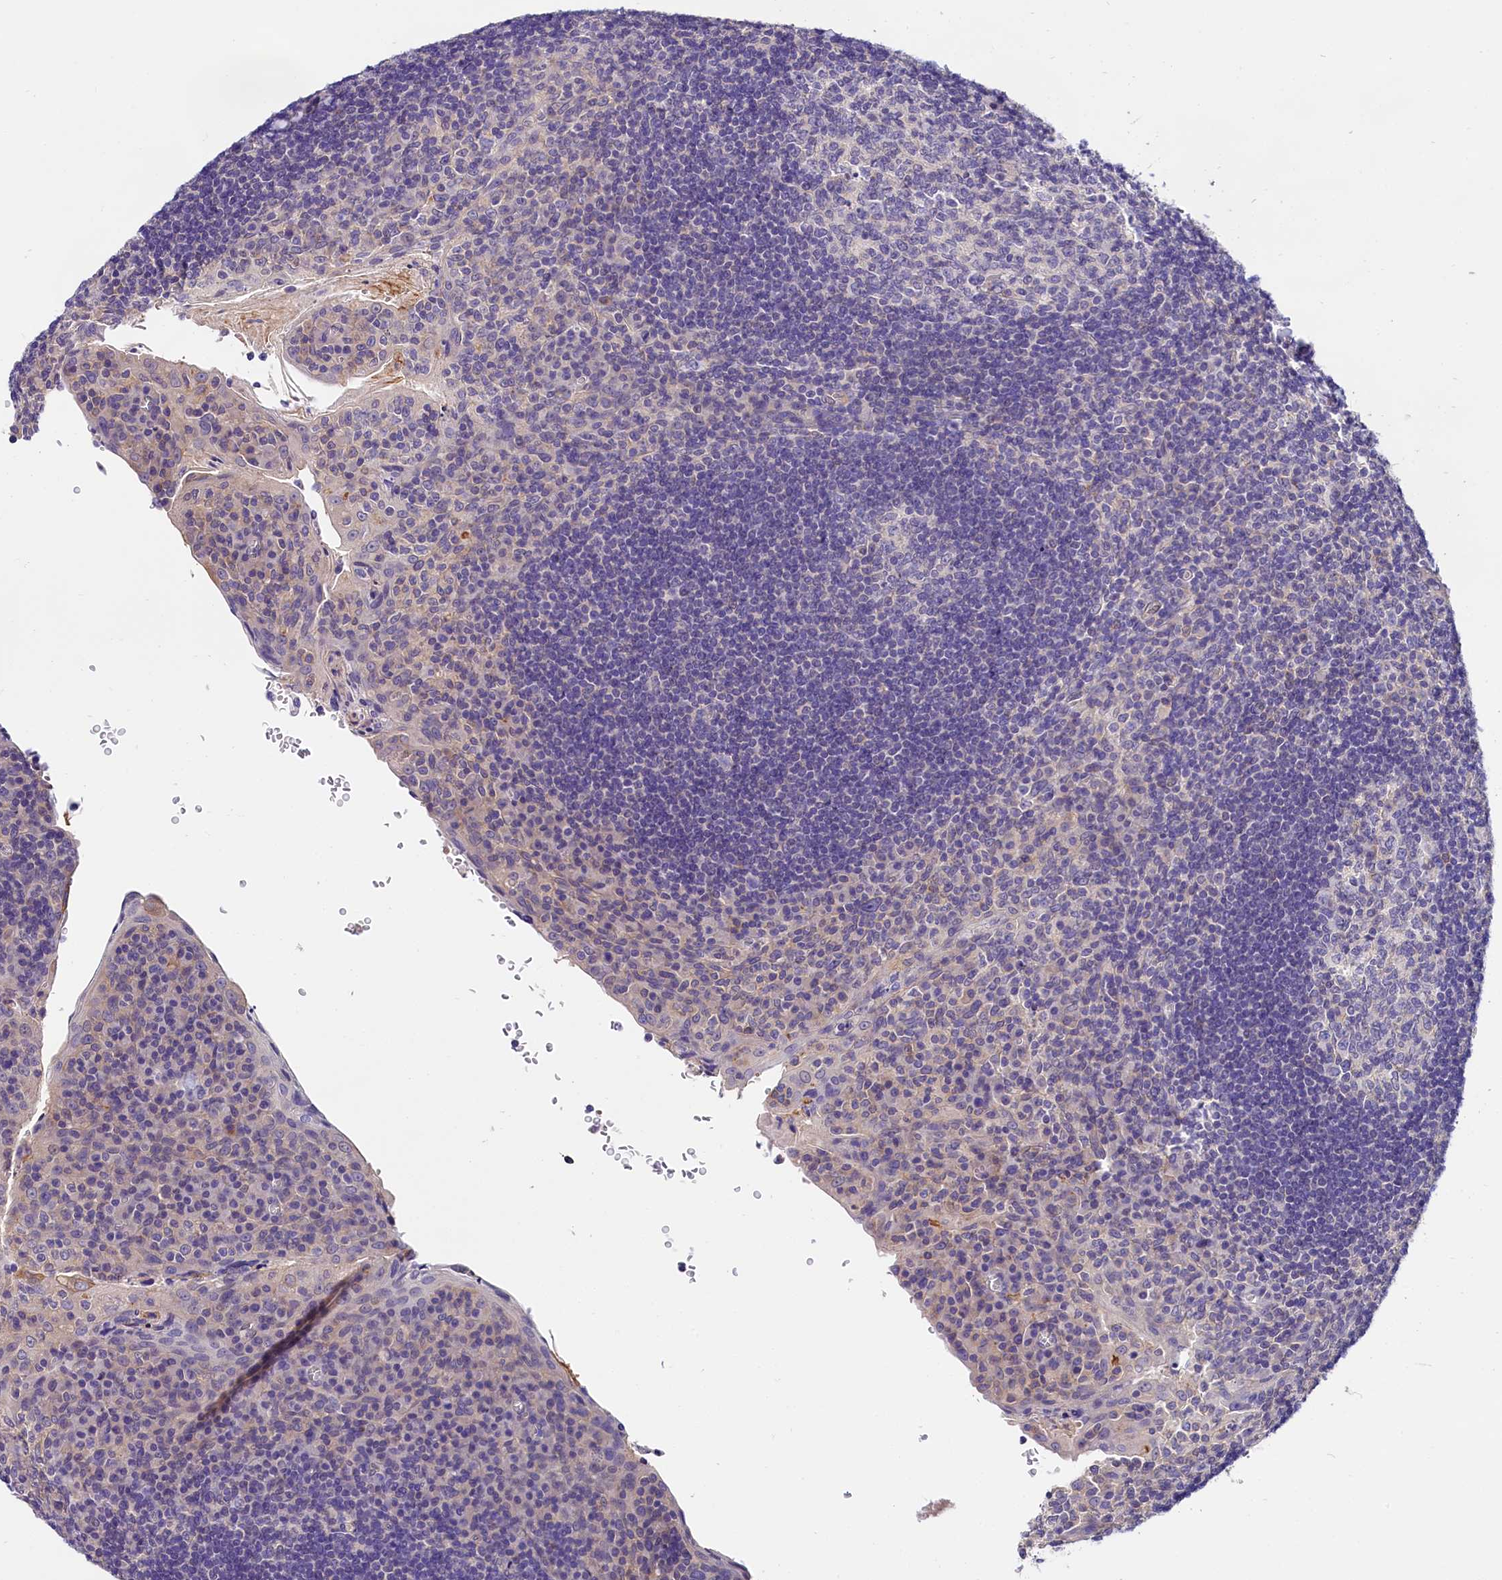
{"staining": {"intensity": "negative", "quantity": "none", "location": "none"}, "tissue": "tonsil", "cell_type": "Germinal center cells", "image_type": "normal", "snomed": [{"axis": "morphology", "description": "Normal tissue, NOS"}, {"axis": "topography", "description": "Tonsil"}], "caption": "This is an immunohistochemistry (IHC) histopathology image of benign human tonsil. There is no positivity in germinal center cells.", "gene": "OAS3", "patient": {"sex": "male", "age": 17}}